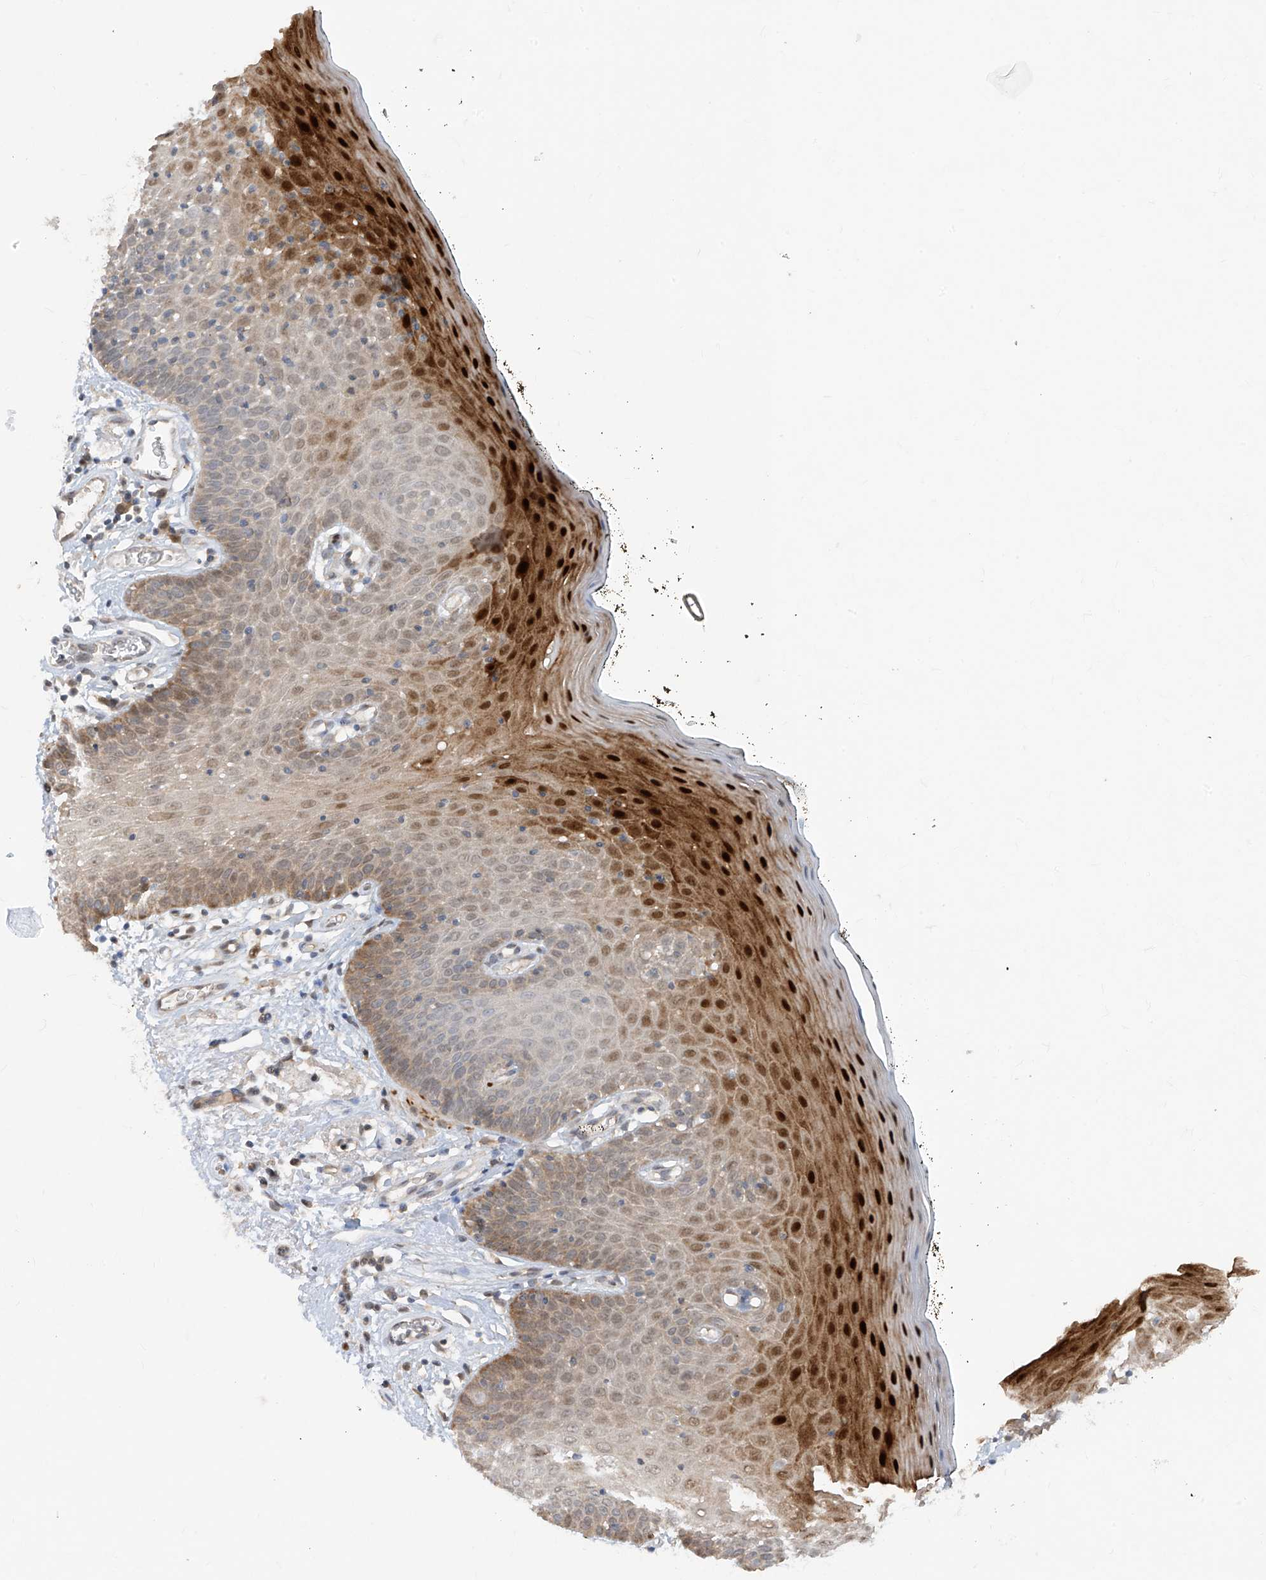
{"staining": {"intensity": "strong", "quantity": "<25%", "location": "cytoplasmic/membranous,nuclear"}, "tissue": "oral mucosa", "cell_type": "Squamous epithelial cells", "image_type": "normal", "snomed": [{"axis": "morphology", "description": "Normal tissue, NOS"}, {"axis": "topography", "description": "Oral tissue"}], "caption": "Oral mucosa stained with DAB (3,3'-diaminobenzidine) immunohistochemistry (IHC) shows medium levels of strong cytoplasmic/membranous,nuclear staining in about <25% of squamous epithelial cells. (IHC, brightfield microscopy, high magnification).", "gene": "ZNF358", "patient": {"sex": "male", "age": 74}}